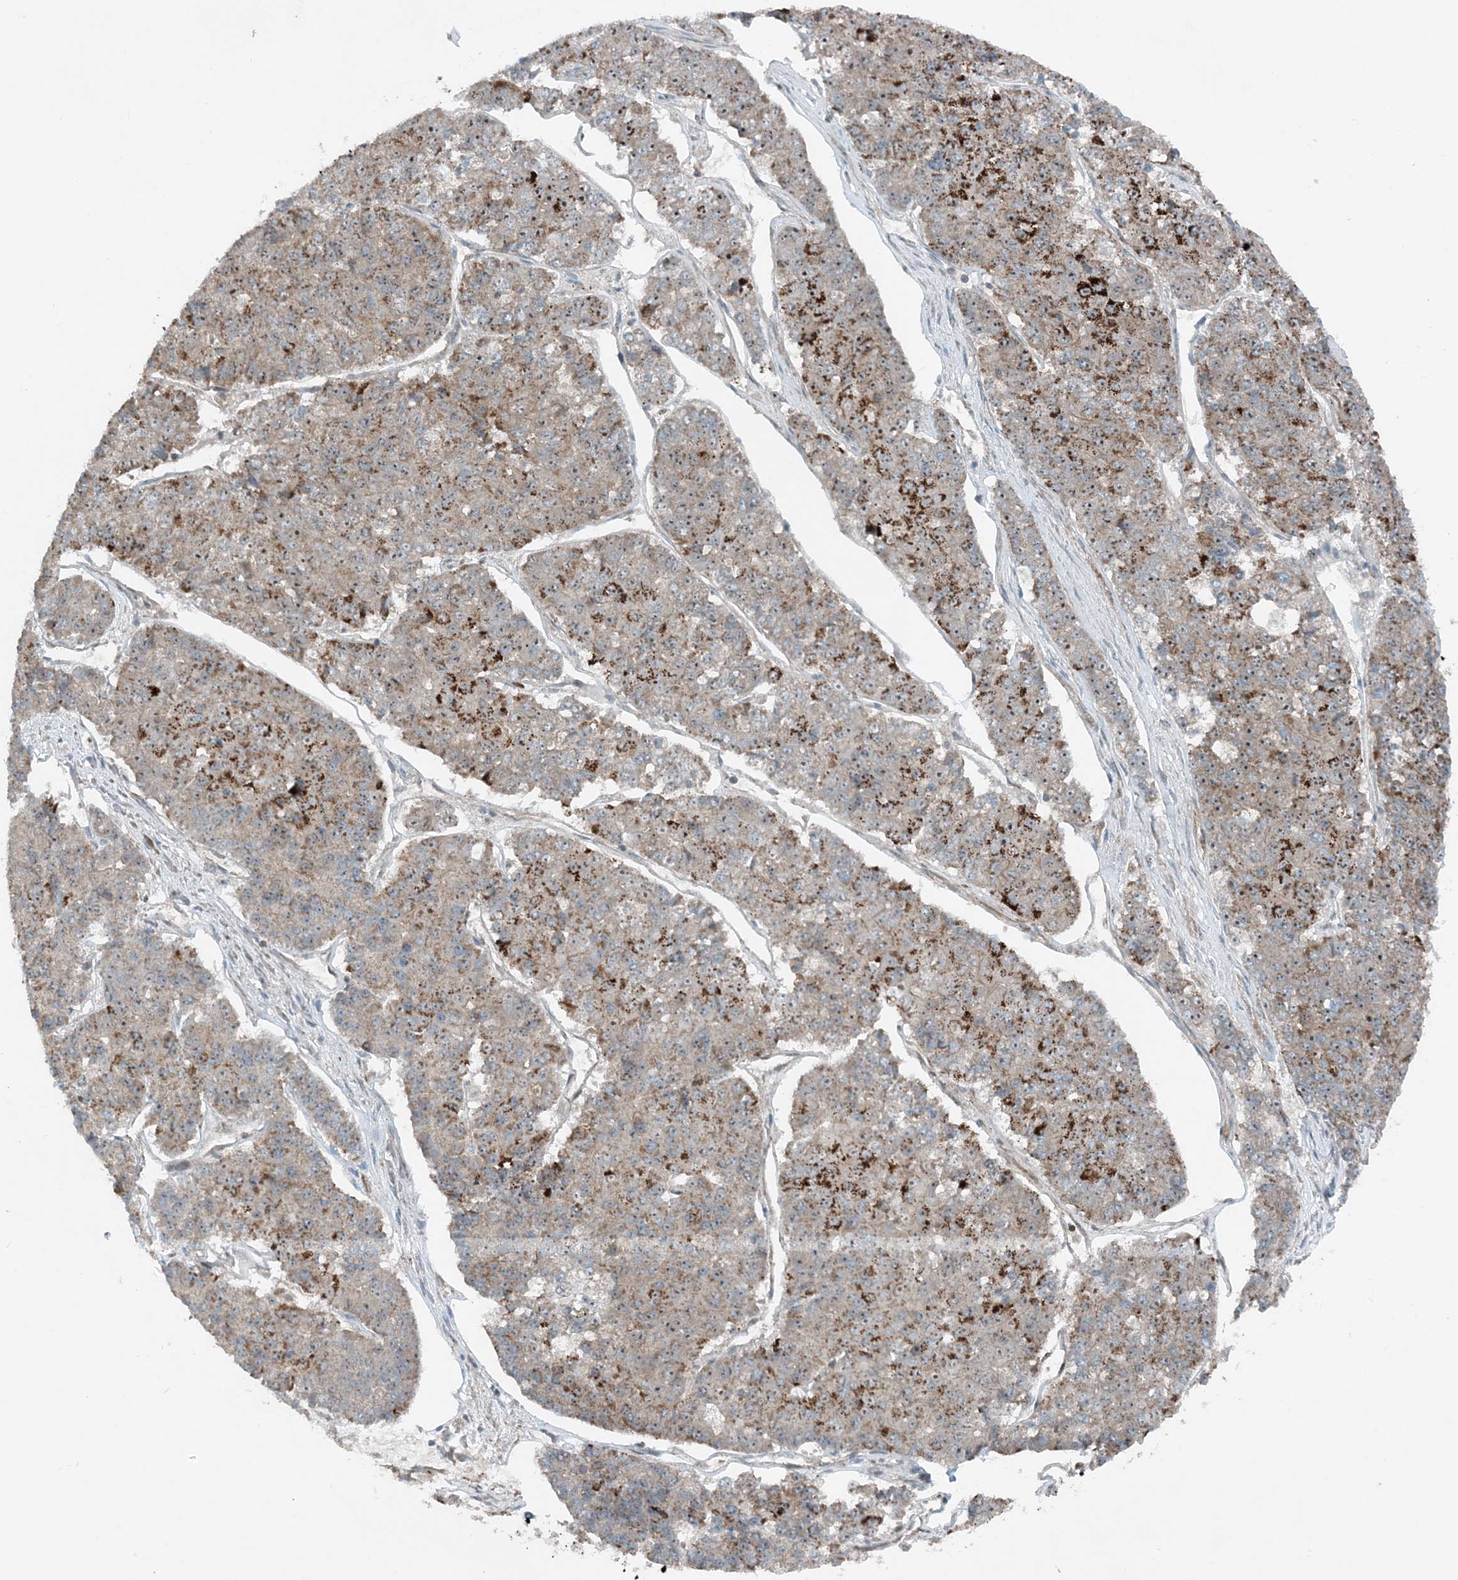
{"staining": {"intensity": "moderate", "quantity": ">75%", "location": "cytoplasmic/membranous"}, "tissue": "pancreatic cancer", "cell_type": "Tumor cells", "image_type": "cancer", "snomed": [{"axis": "morphology", "description": "Adenocarcinoma, NOS"}, {"axis": "topography", "description": "Pancreas"}], "caption": "Protein expression by immunohistochemistry (IHC) demonstrates moderate cytoplasmic/membranous positivity in approximately >75% of tumor cells in adenocarcinoma (pancreatic).", "gene": "MITD1", "patient": {"sex": "male", "age": 50}}